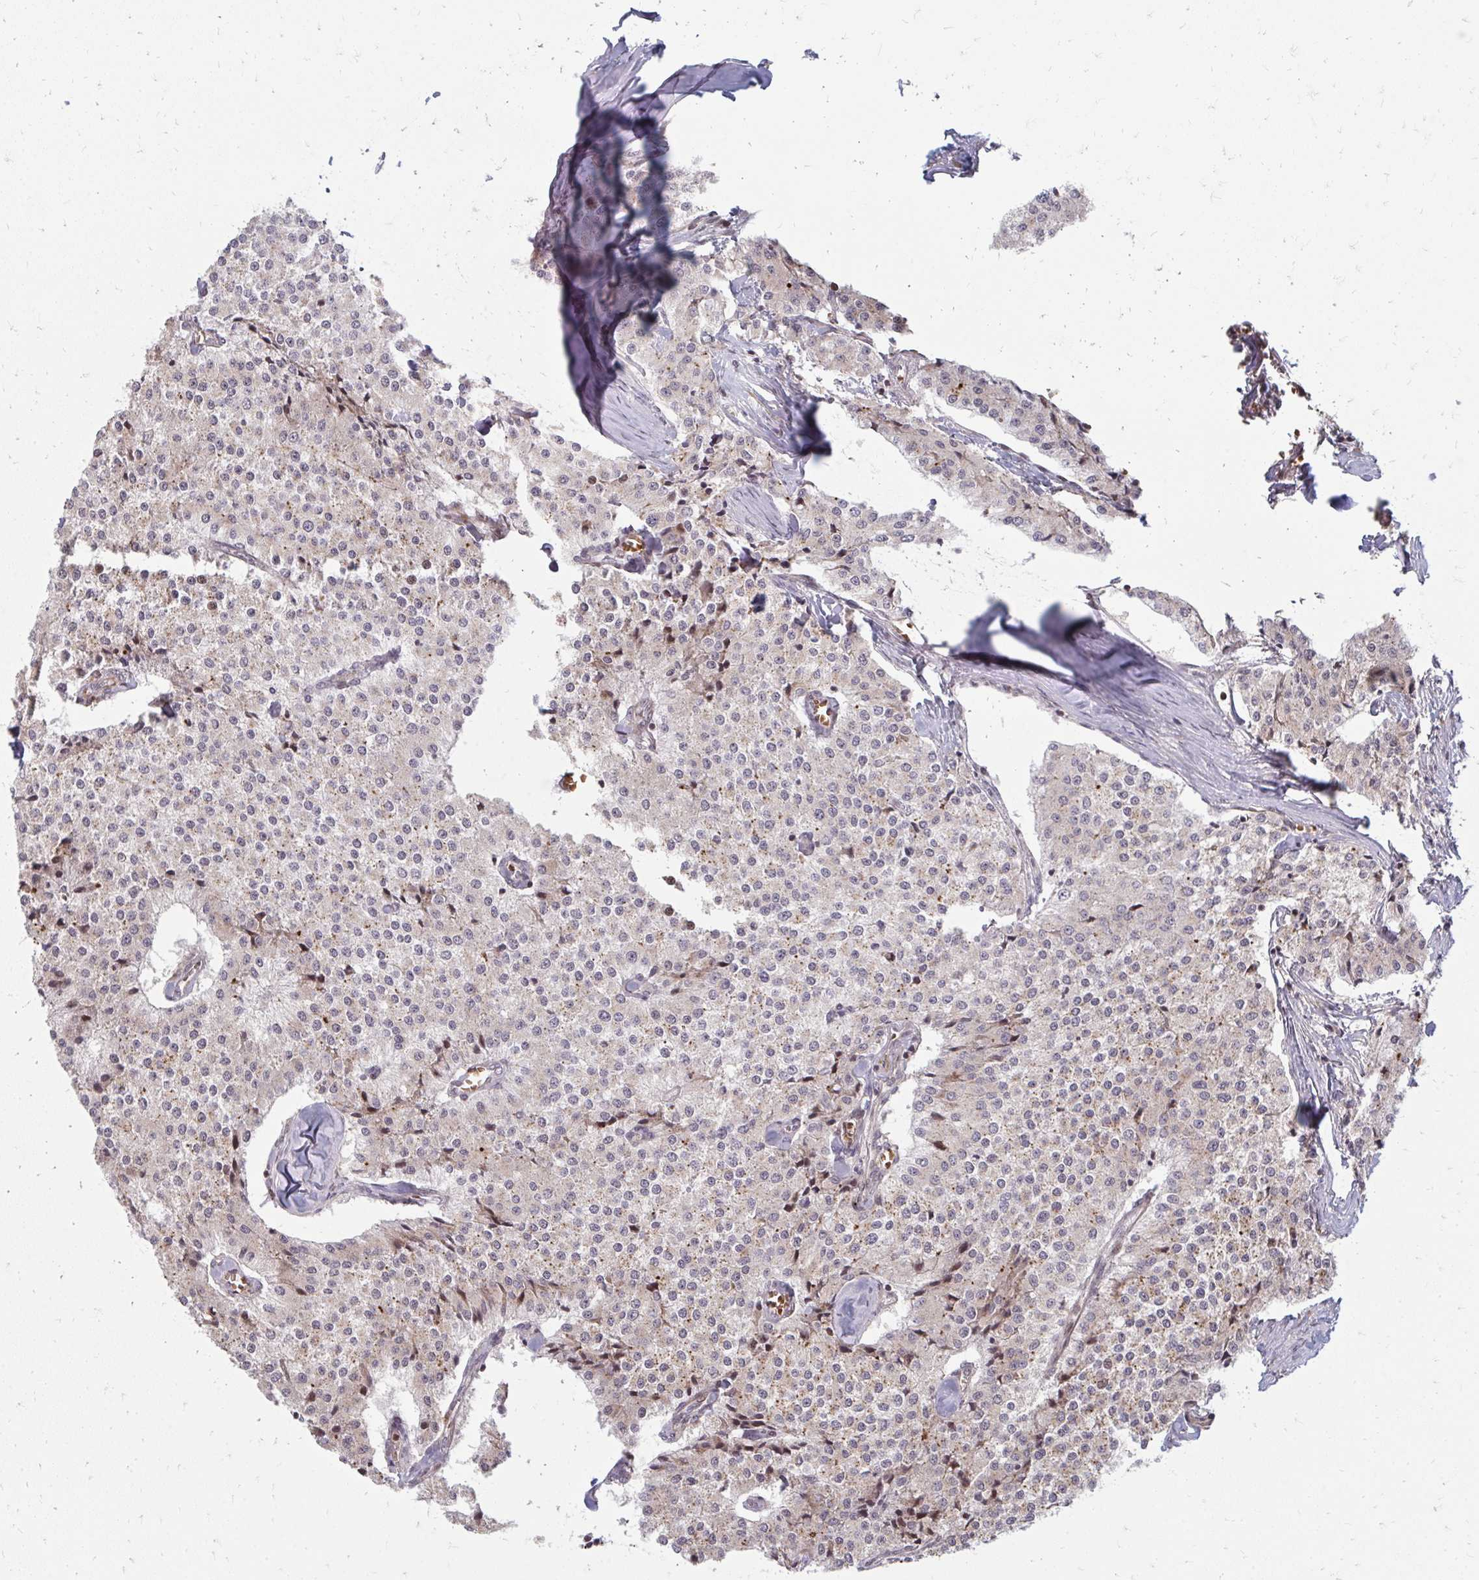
{"staining": {"intensity": "weak", "quantity": "<25%", "location": "cytoplasmic/membranous"}, "tissue": "carcinoid", "cell_type": "Tumor cells", "image_type": "cancer", "snomed": [{"axis": "morphology", "description": "Carcinoid, malignant, NOS"}, {"axis": "topography", "description": "Colon"}], "caption": "Immunohistochemistry (IHC) histopathology image of neoplastic tissue: carcinoid (malignant) stained with DAB (3,3'-diaminobenzidine) demonstrates no significant protein staining in tumor cells.", "gene": "ZNF285", "patient": {"sex": "female", "age": 52}}